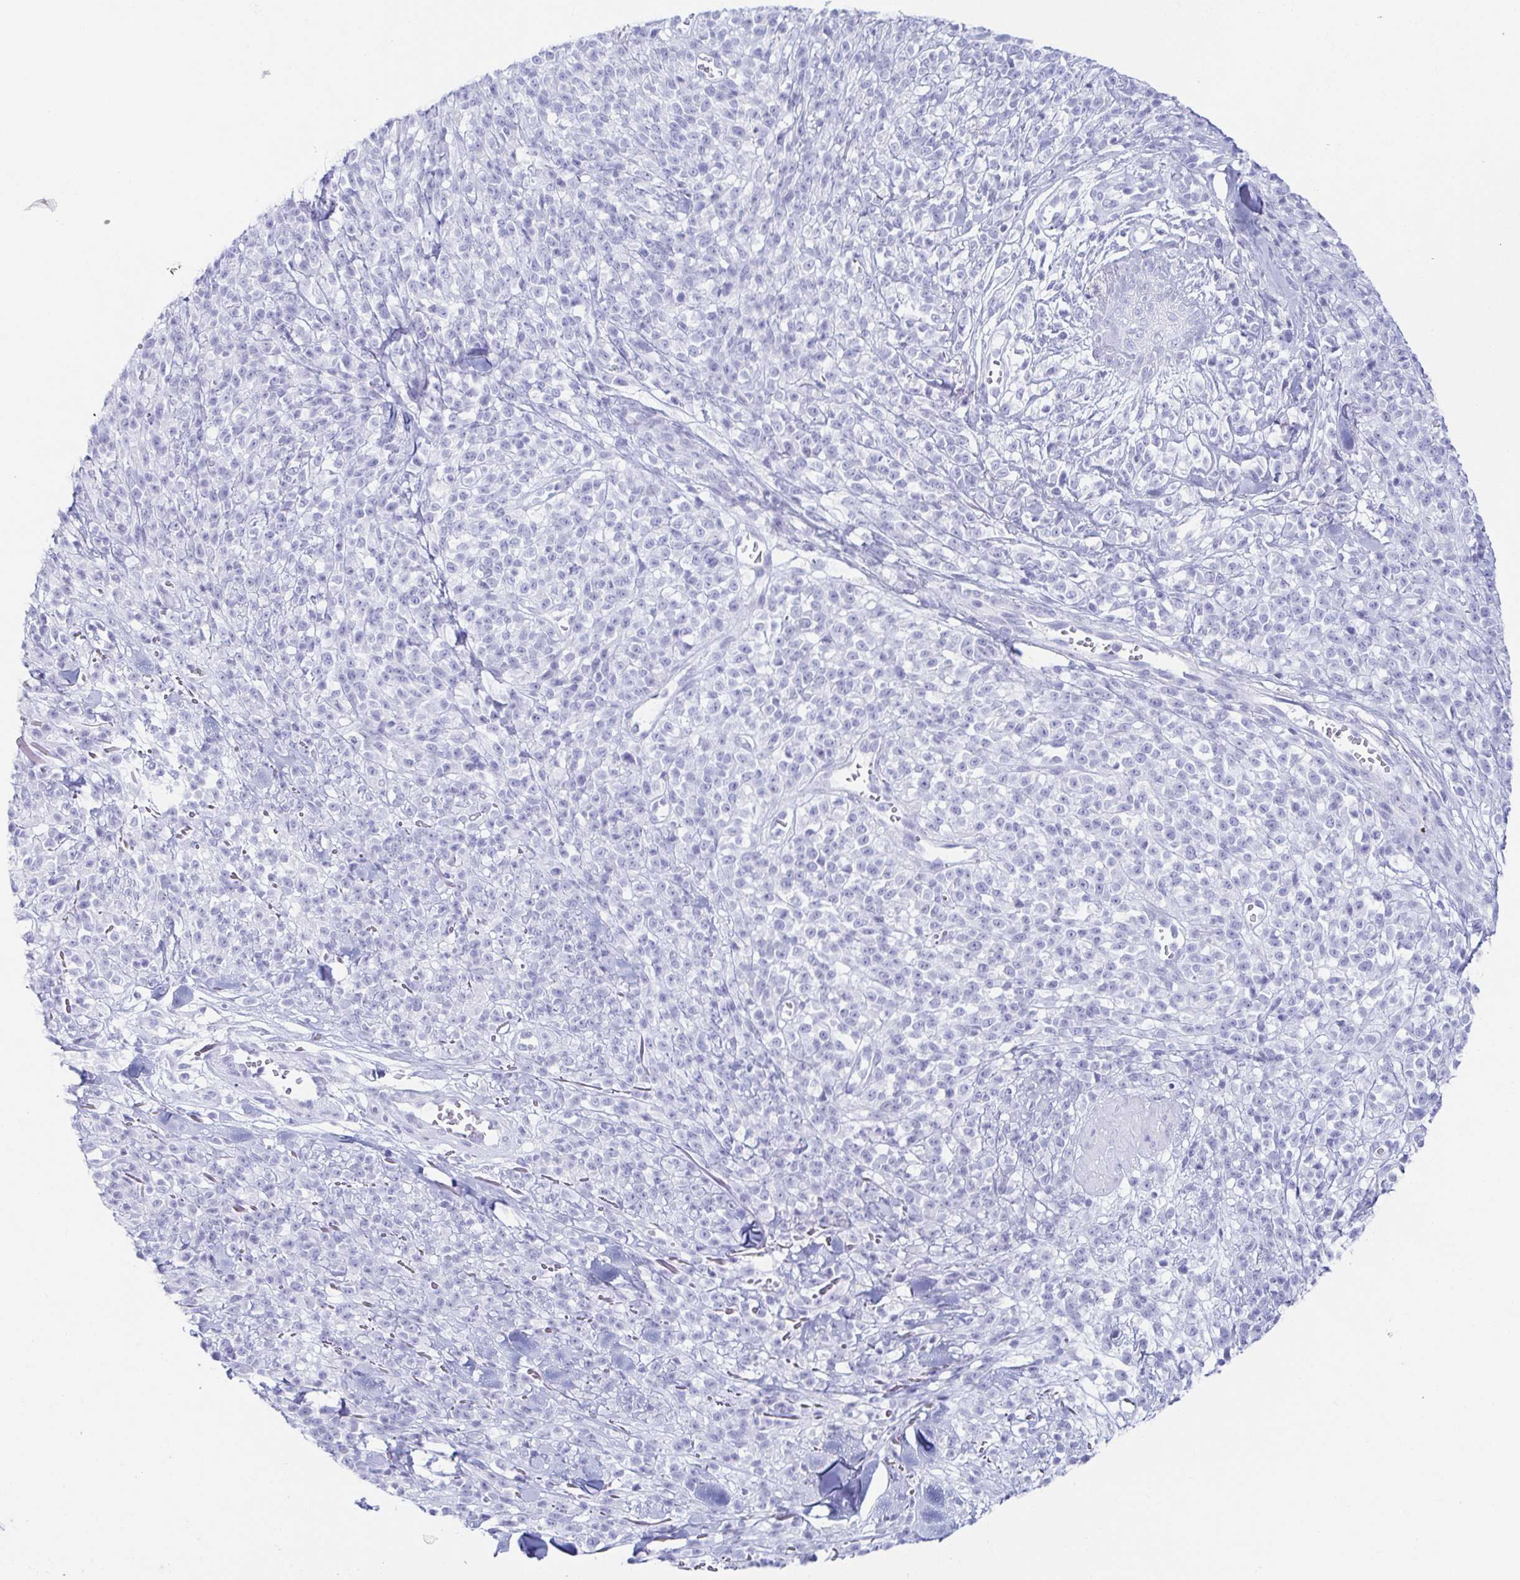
{"staining": {"intensity": "negative", "quantity": "none", "location": "none"}, "tissue": "melanoma", "cell_type": "Tumor cells", "image_type": "cancer", "snomed": [{"axis": "morphology", "description": "Malignant melanoma, NOS"}, {"axis": "topography", "description": "Skin"}, {"axis": "topography", "description": "Skin of trunk"}], "caption": "Immunohistochemical staining of human malignant melanoma displays no significant staining in tumor cells. The staining was performed using DAB to visualize the protein expression in brown, while the nuclei were stained in blue with hematoxylin (Magnification: 20x).", "gene": "ZG16B", "patient": {"sex": "male", "age": 74}}